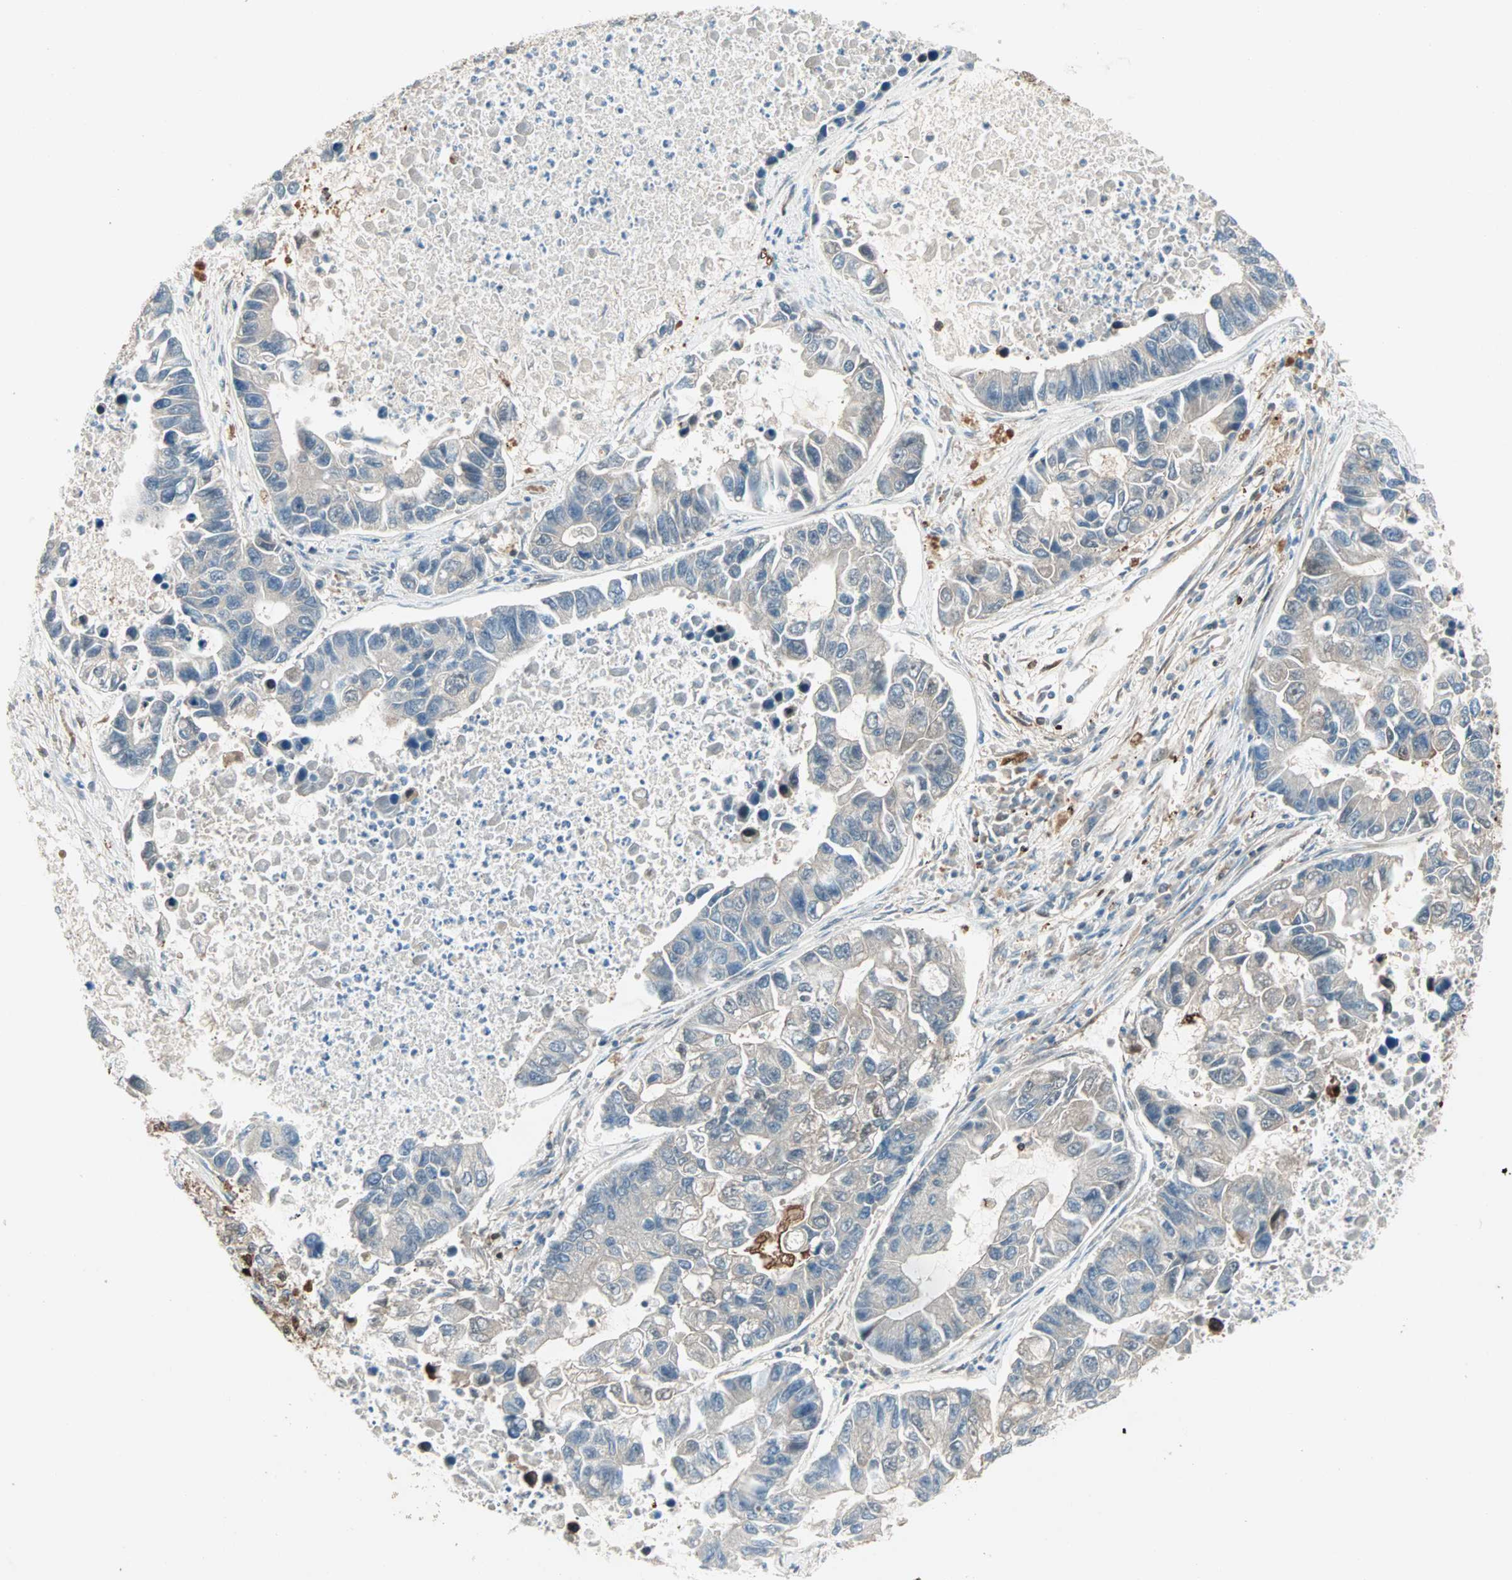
{"staining": {"intensity": "moderate", "quantity": "<25%", "location": "cytoplasmic/membranous"}, "tissue": "lung cancer", "cell_type": "Tumor cells", "image_type": "cancer", "snomed": [{"axis": "morphology", "description": "Adenocarcinoma, NOS"}, {"axis": "topography", "description": "Lung"}], "caption": "Immunohistochemistry (IHC) image of human lung adenocarcinoma stained for a protein (brown), which displays low levels of moderate cytoplasmic/membranous staining in about <25% of tumor cells.", "gene": "RTL6", "patient": {"sex": "female", "age": 51}}